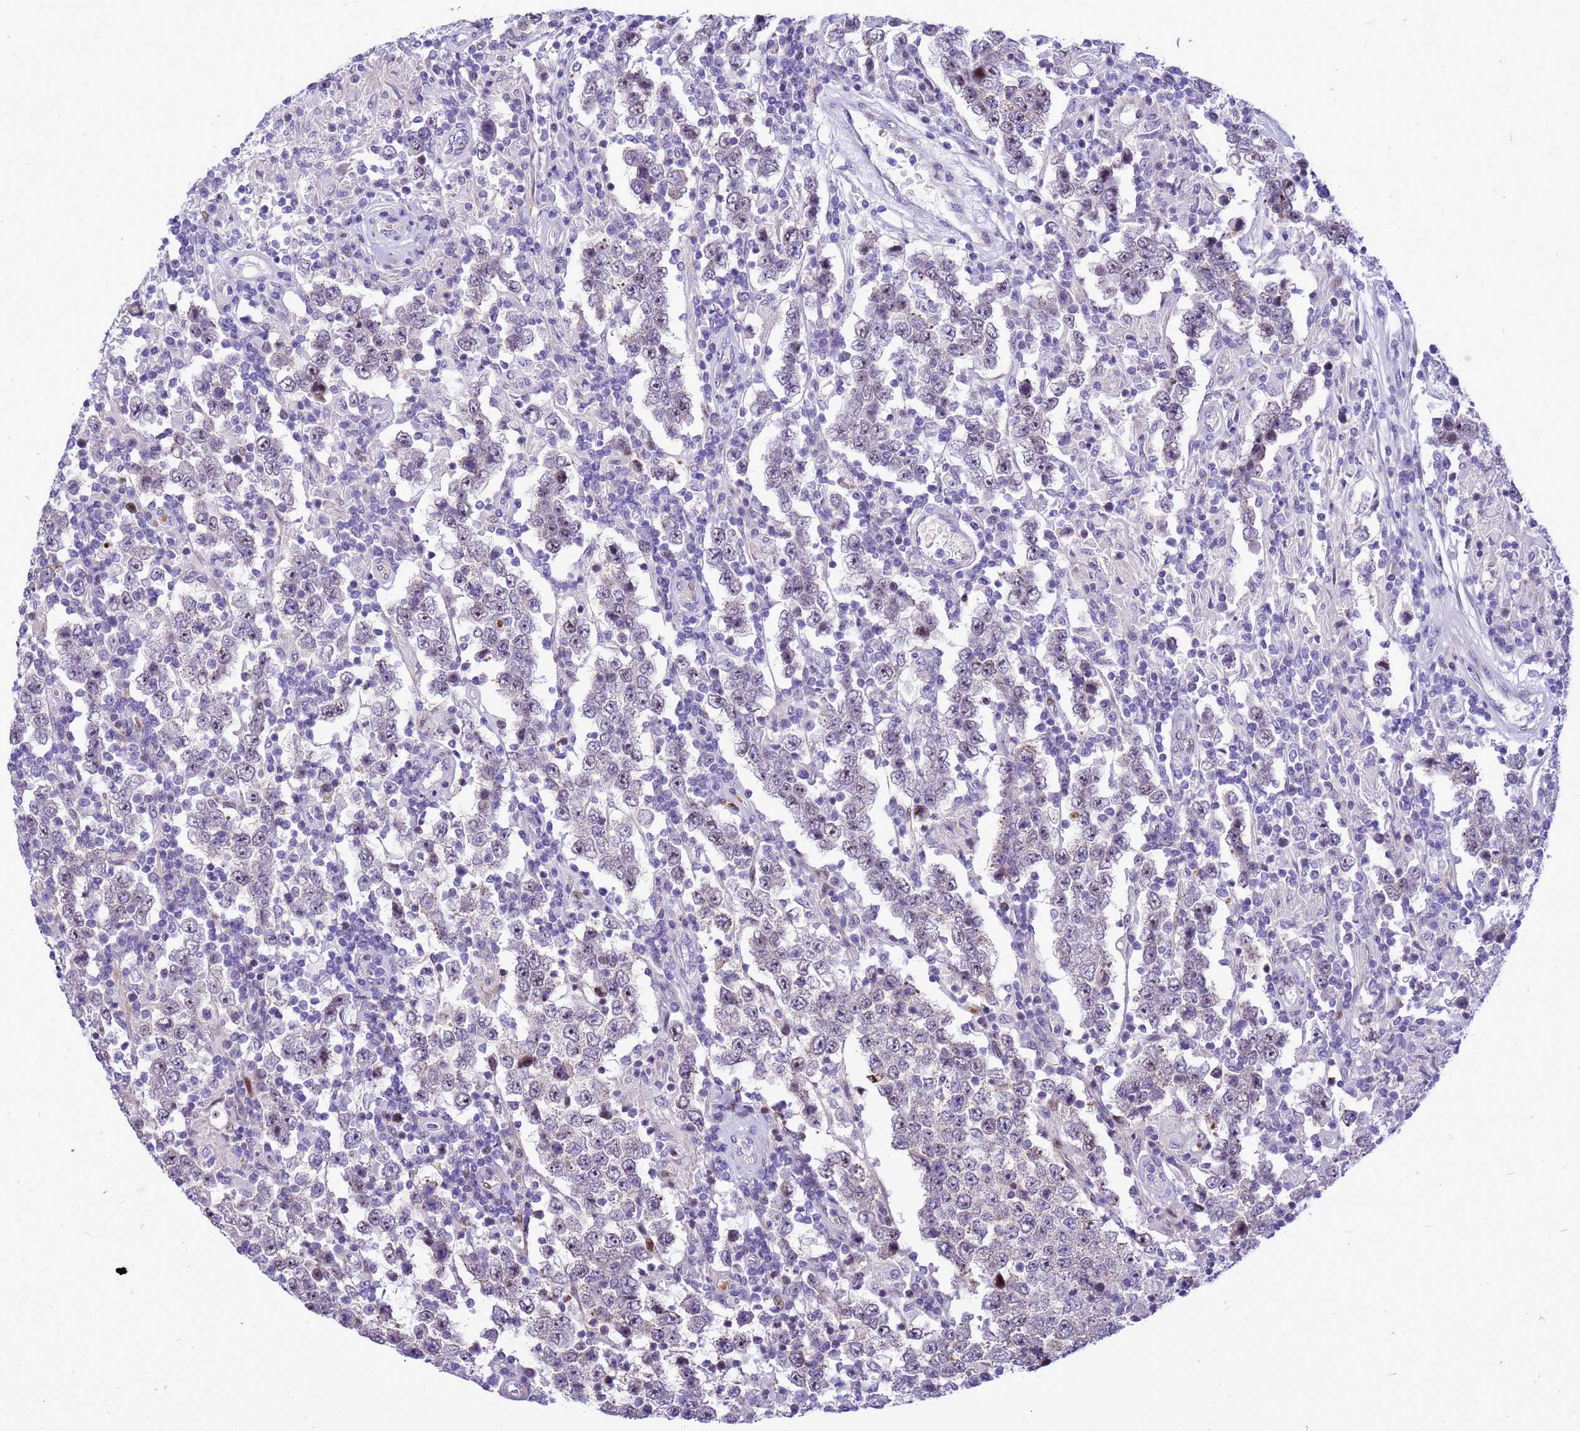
{"staining": {"intensity": "moderate", "quantity": "<25%", "location": "nuclear"}, "tissue": "testis cancer", "cell_type": "Tumor cells", "image_type": "cancer", "snomed": [{"axis": "morphology", "description": "Normal tissue, NOS"}, {"axis": "morphology", "description": "Urothelial carcinoma, High grade"}, {"axis": "morphology", "description": "Seminoma, NOS"}, {"axis": "morphology", "description": "Carcinoma, Embryonal, NOS"}, {"axis": "topography", "description": "Urinary bladder"}, {"axis": "topography", "description": "Testis"}], "caption": "High-power microscopy captured an immunohistochemistry photomicrograph of testis cancer, revealing moderate nuclear staining in about <25% of tumor cells. The staining was performed using DAB, with brown indicating positive protein expression. Nuclei are stained blue with hematoxylin.", "gene": "ADAMTS7", "patient": {"sex": "male", "age": 41}}